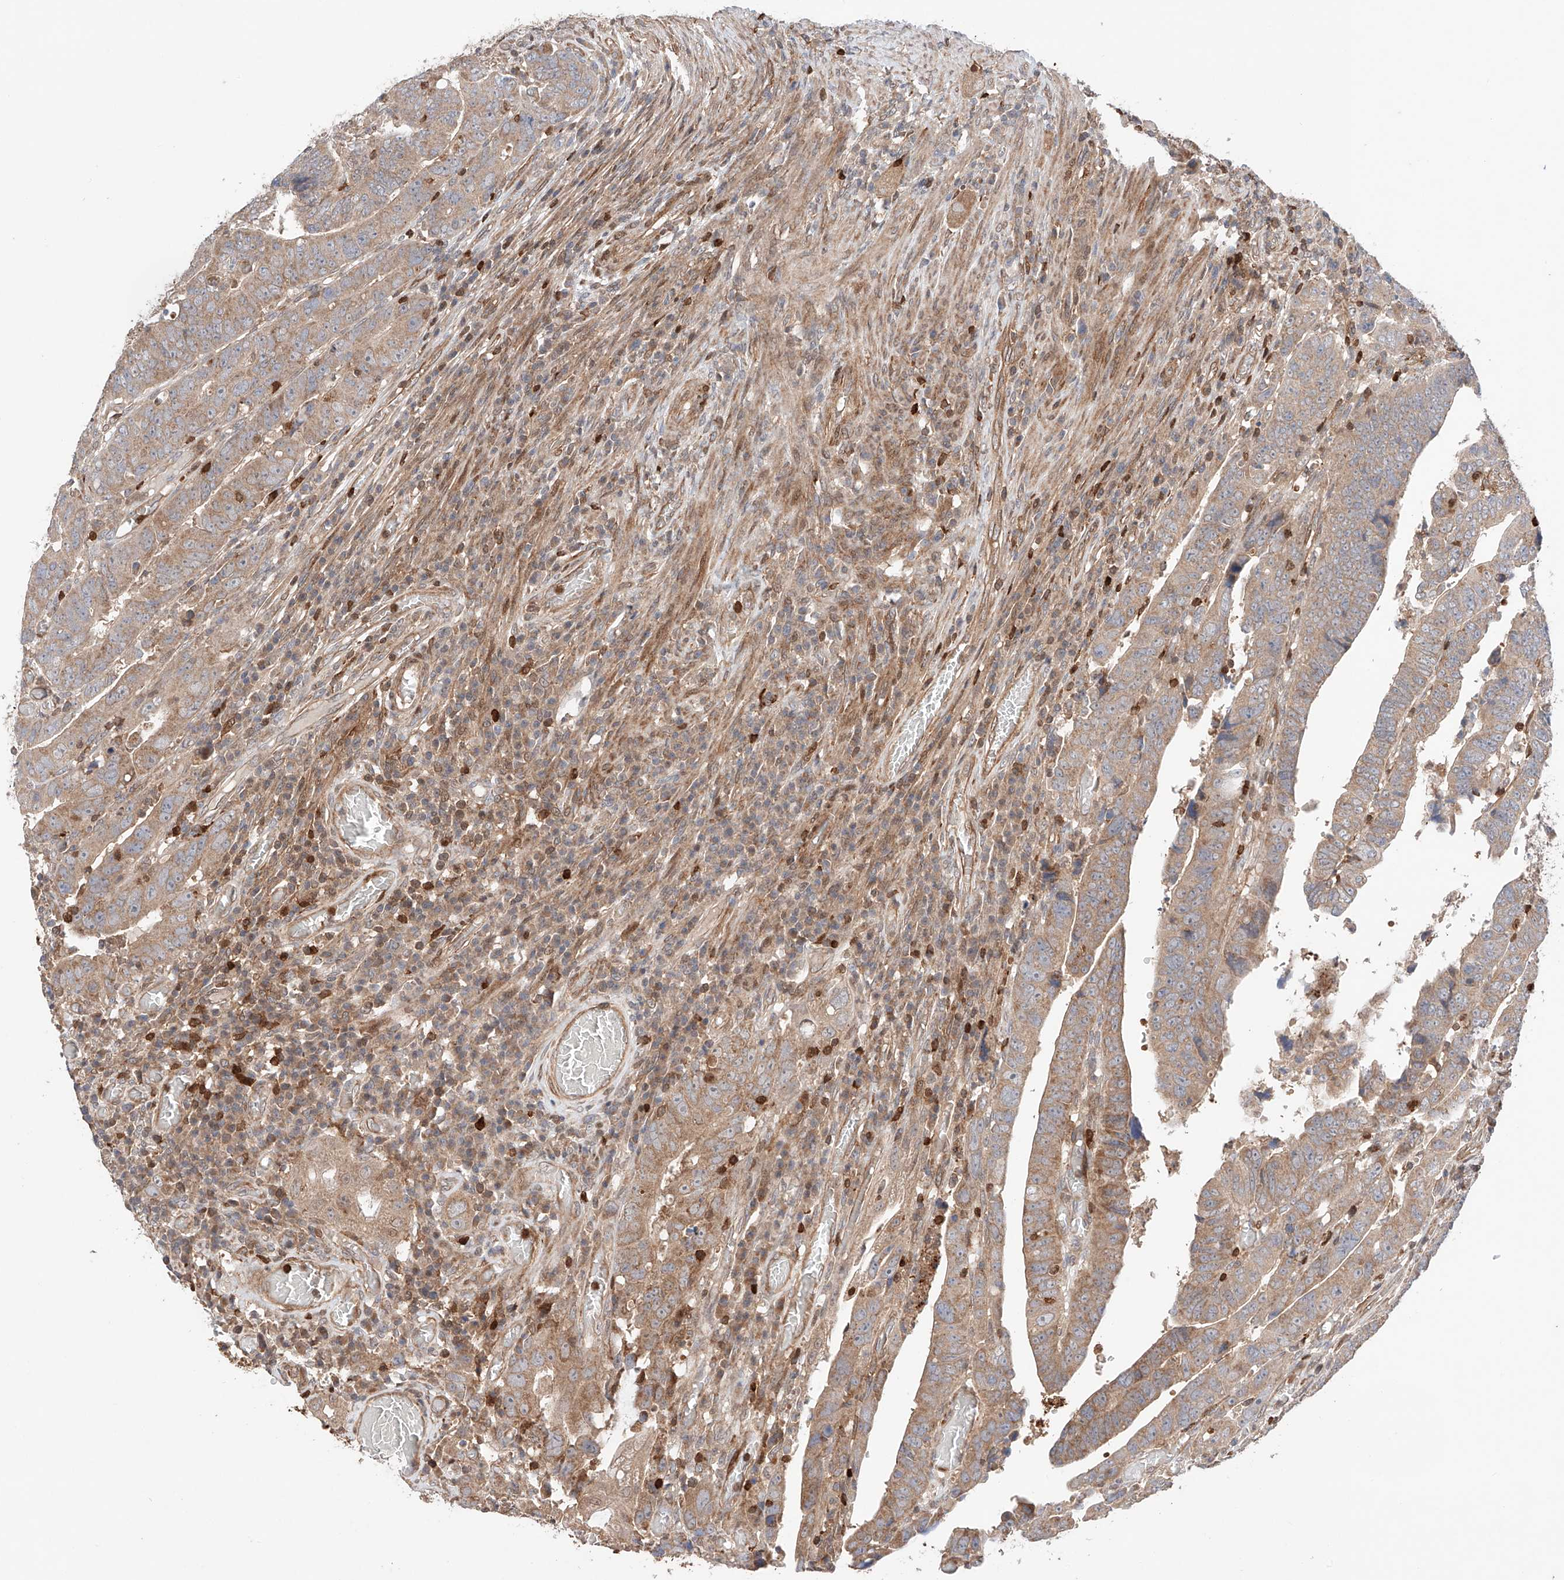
{"staining": {"intensity": "moderate", "quantity": ">75%", "location": "cytoplasmic/membranous"}, "tissue": "colorectal cancer", "cell_type": "Tumor cells", "image_type": "cancer", "snomed": [{"axis": "morphology", "description": "Normal tissue, NOS"}, {"axis": "morphology", "description": "Adenocarcinoma, NOS"}, {"axis": "topography", "description": "Rectum"}], "caption": "DAB immunohistochemical staining of colorectal cancer shows moderate cytoplasmic/membranous protein positivity in approximately >75% of tumor cells.", "gene": "IGSF22", "patient": {"sex": "female", "age": 65}}